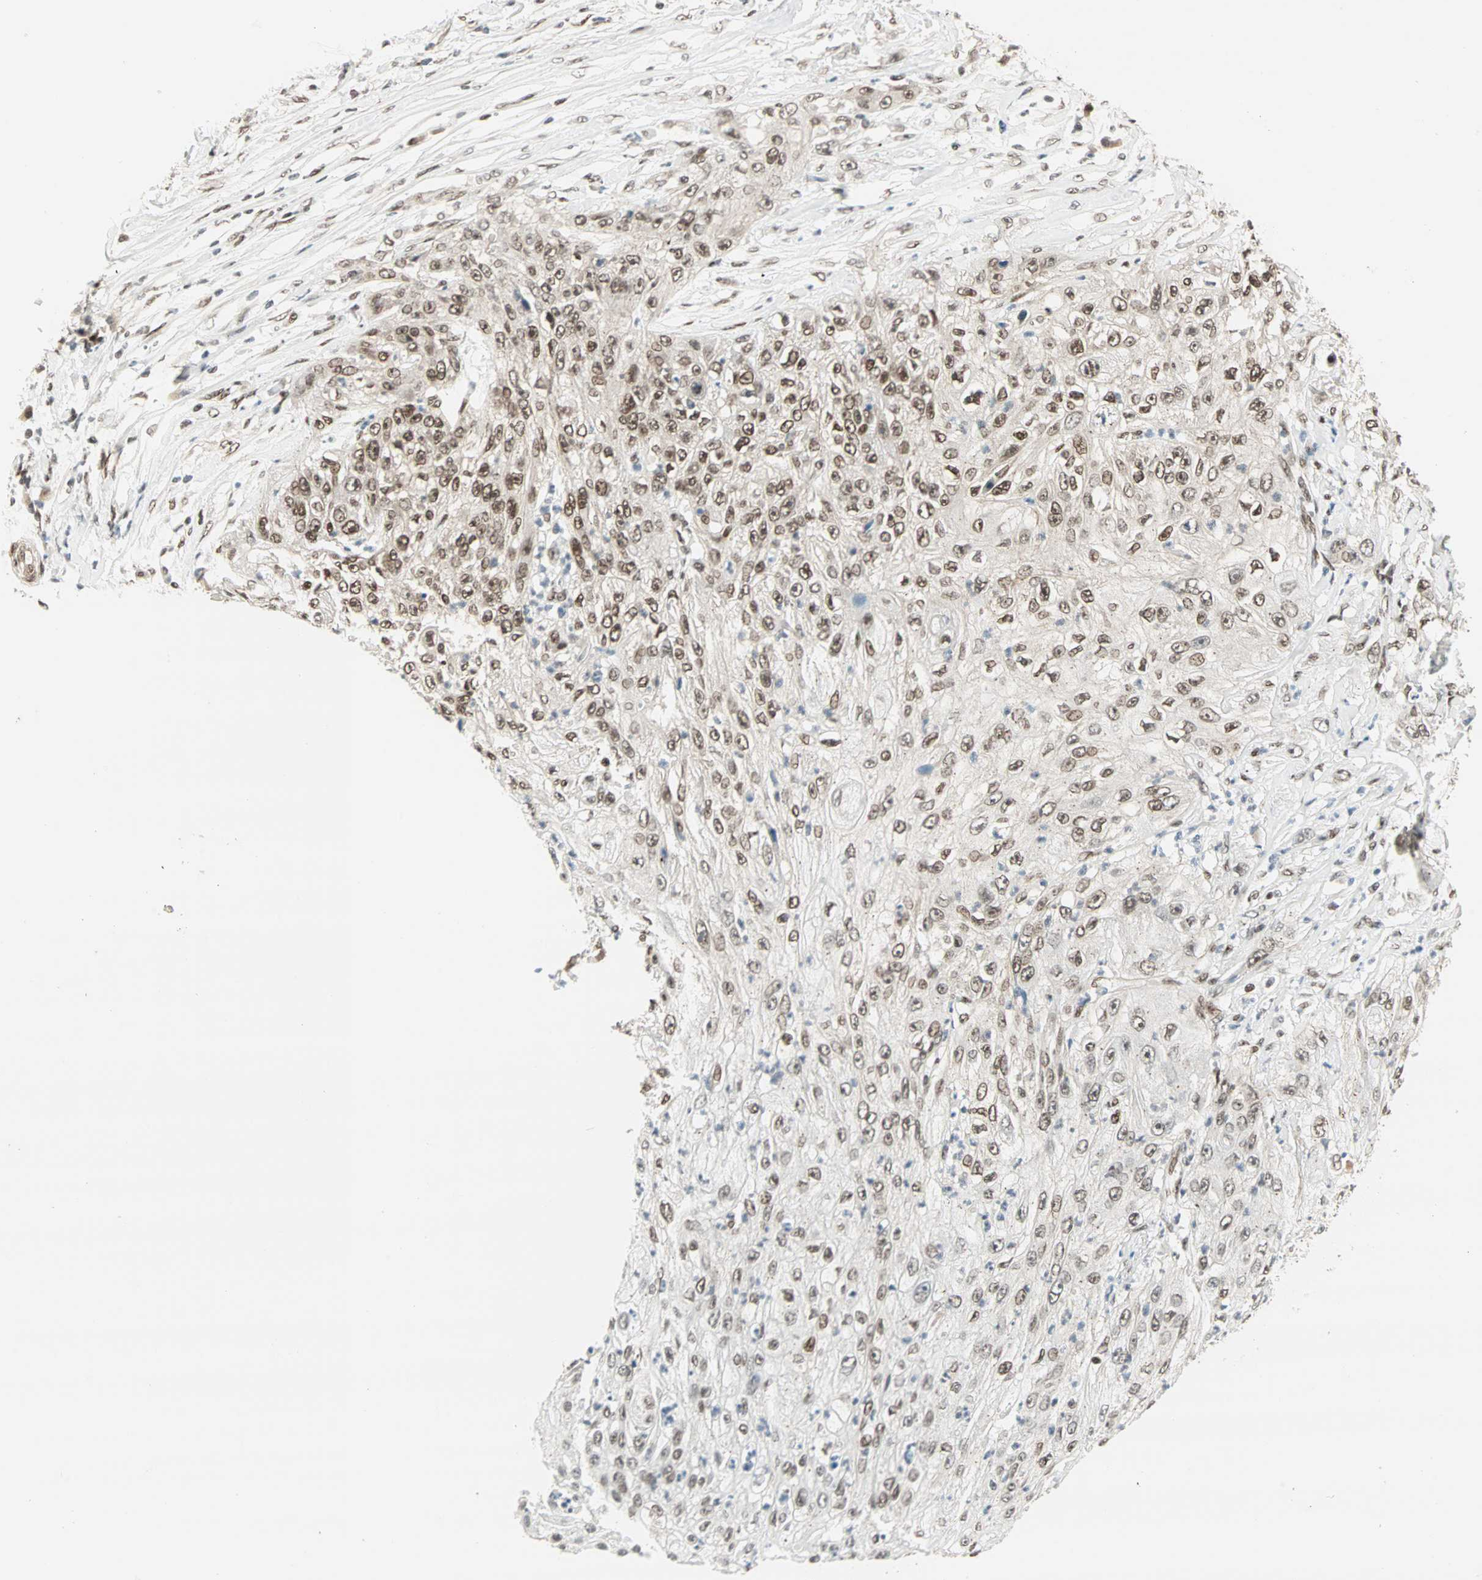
{"staining": {"intensity": "moderate", "quantity": "25%-75%", "location": "nuclear"}, "tissue": "lung cancer", "cell_type": "Tumor cells", "image_type": "cancer", "snomed": [{"axis": "morphology", "description": "Inflammation, NOS"}, {"axis": "morphology", "description": "Squamous cell carcinoma, NOS"}, {"axis": "topography", "description": "Lymph node"}, {"axis": "topography", "description": "Soft tissue"}, {"axis": "topography", "description": "Lung"}], "caption": "Squamous cell carcinoma (lung) stained with a protein marker exhibits moderate staining in tumor cells.", "gene": "BLM", "patient": {"sex": "male", "age": 66}}